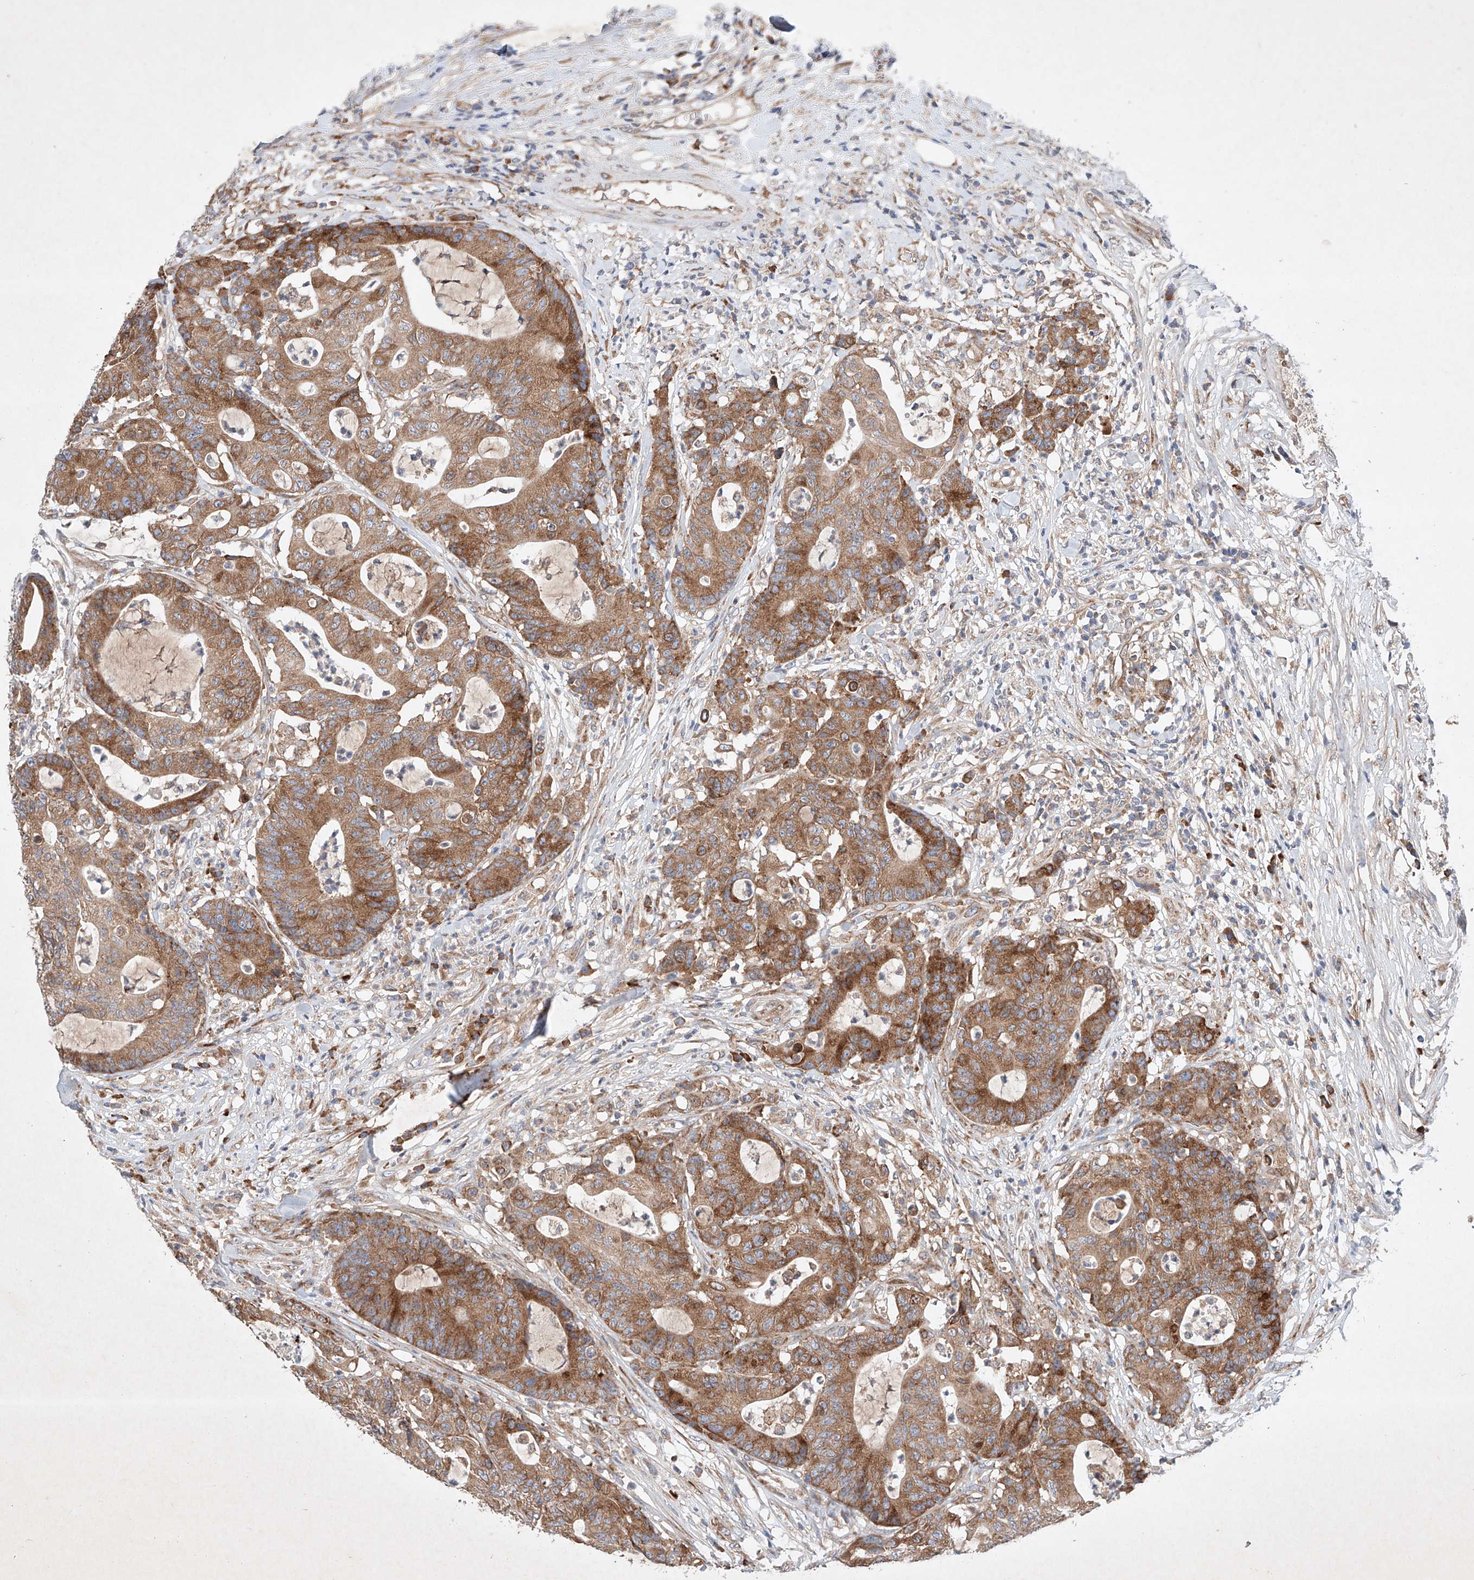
{"staining": {"intensity": "moderate", "quantity": ">75%", "location": "cytoplasmic/membranous"}, "tissue": "colorectal cancer", "cell_type": "Tumor cells", "image_type": "cancer", "snomed": [{"axis": "morphology", "description": "Adenocarcinoma, NOS"}, {"axis": "topography", "description": "Colon"}], "caption": "Immunohistochemical staining of human colorectal adenocarcinoma demonstrates medium levels of moderate cytoplasmic/membranous protein staining in approximately >75% of tumor cells.", "gene": "FASTK", "patient": {"sex": "female", "age": 84}}